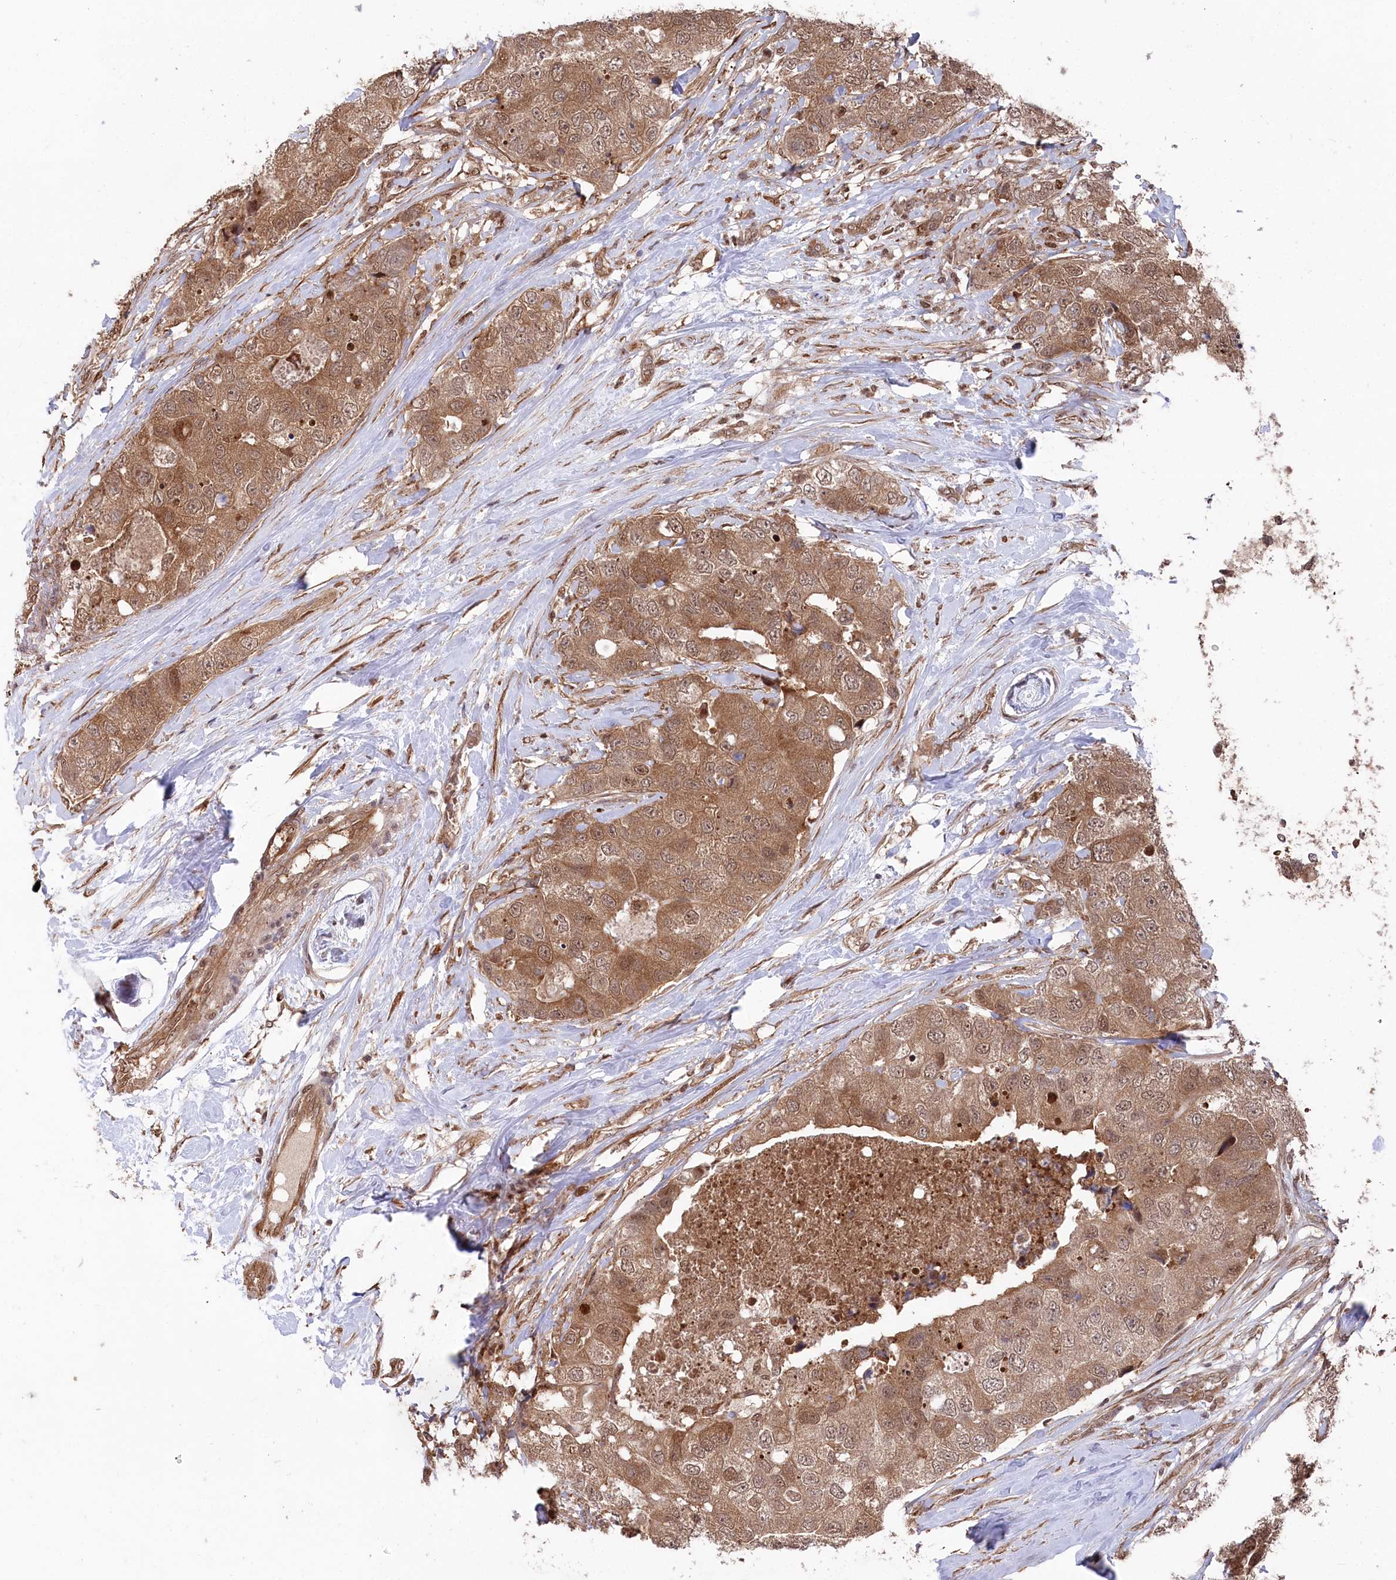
{"staining": {"intensity": "moderate", "quantity": ">75%", "location": "cytoplasmic/membranous,nuclear"}, "tissue": "breast cancer", "cell_type": "Tumor cells", "image_type": "cancer", "snomed": [{"axis": "morphology", "description": "Duct carcinoma"}, {"axis": "topography", "description": "Breast"}], "caption": "A high-resolution histopathology image shows IHC staining of breast infiltrating ductal carcinoma, which reveals moderate cytoplasmic/membranous and nuclear expression in about >75% of tumor cells. Nuclei are stained in blue.", "gene": "PSMA1", "patient": {"sex": "female", "age": 62}}